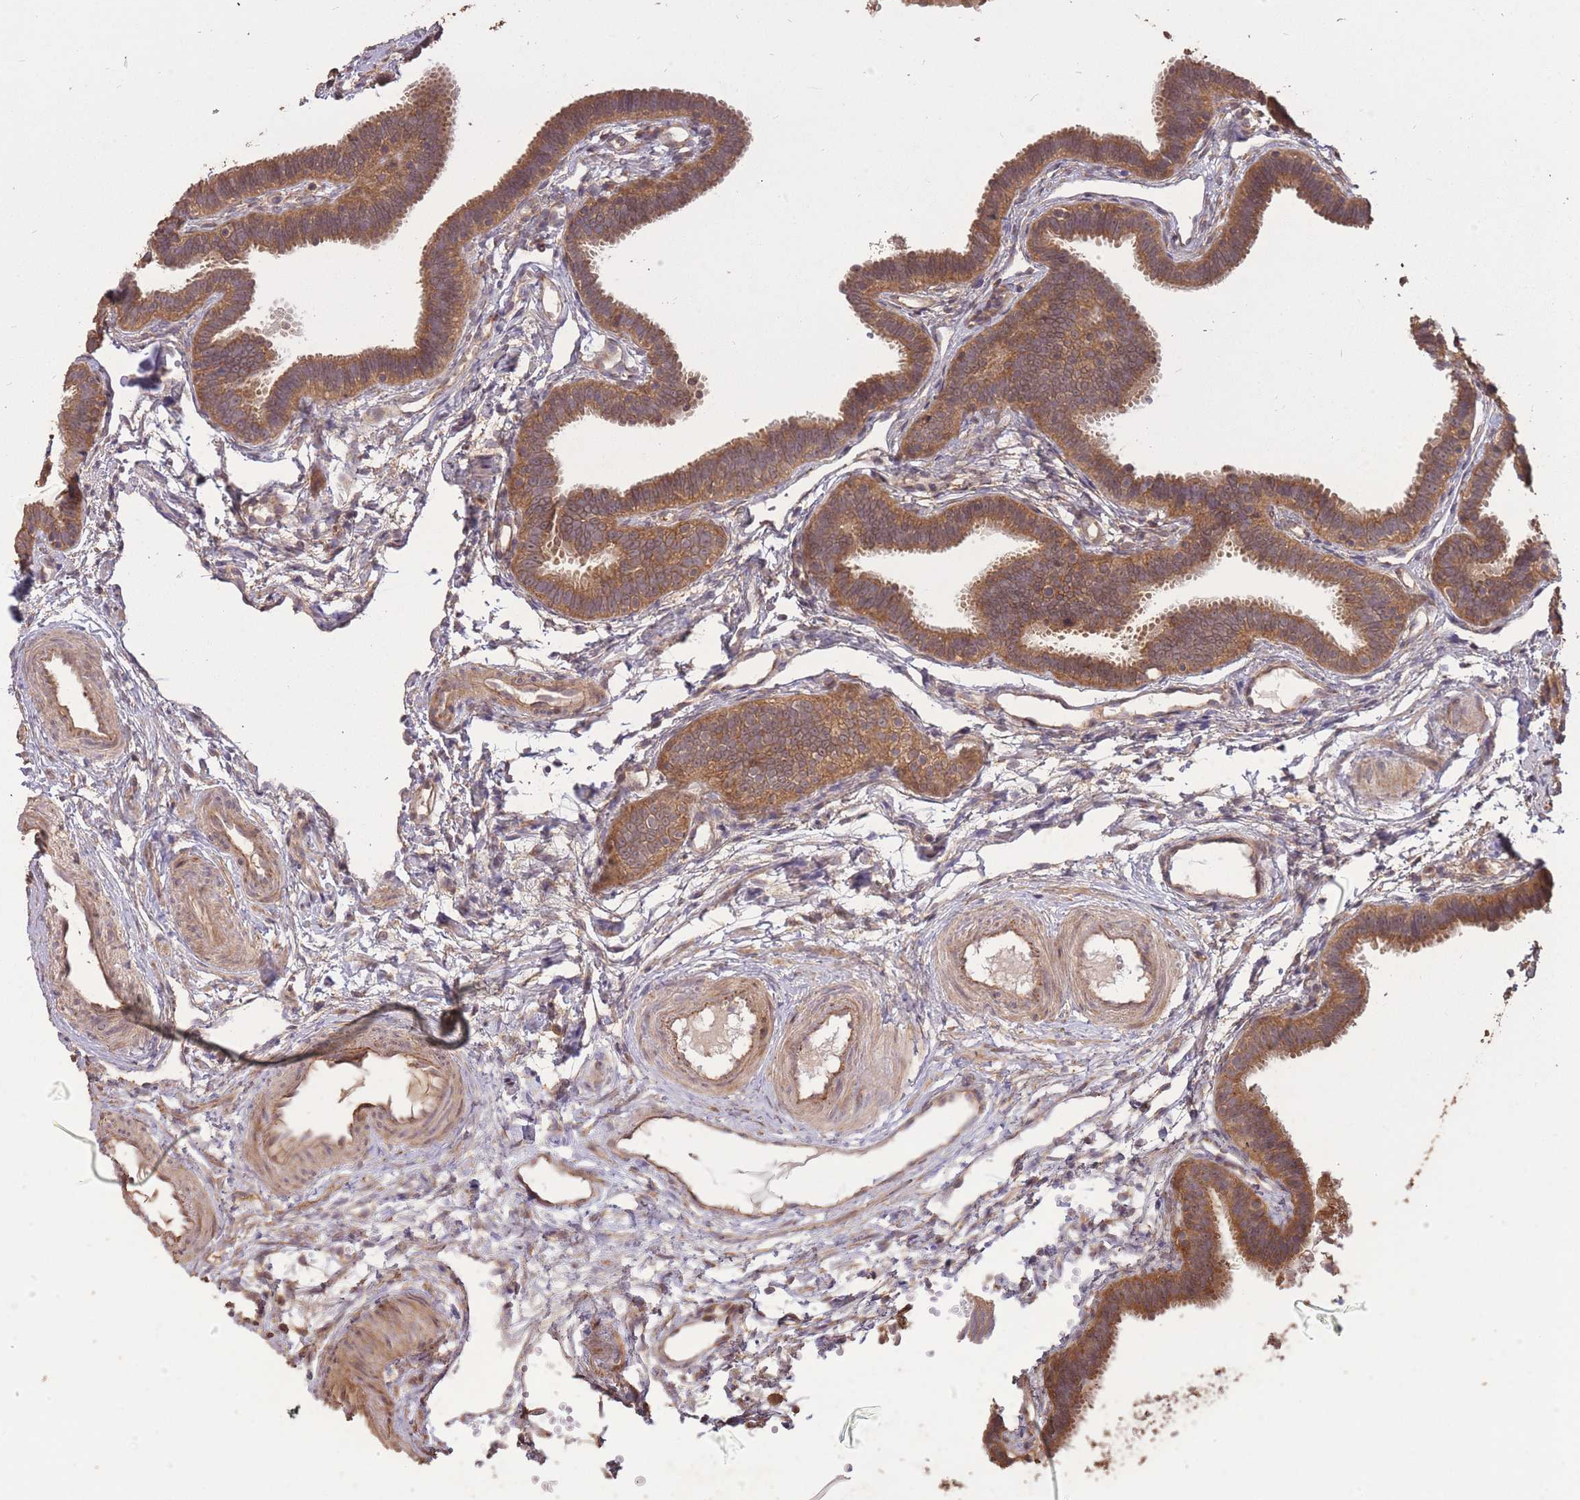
{"staining": {"intensity": "moderate", "quantity": ">75%", "location": "cytoplasmic/membranous"}, "tissue": "fallopian tube", "cell_type": "Glandular cells", "image_type": "normal", "snomed": [{"axis": "morphology", "description": "Normal tissue, NOS"}, {"axis": "topography", "description": "Fallopian tube"}], "caption": "IHC staining of benign fallopian tube, which demonstrates medium levels of moderate cytoplasmic/membranous expression in approximately >75% of glandular cells indicating moderate cytoplasmic/membranous protein positivity. The staining was performed using DAB (brown) for protein detection and nuclei were counterstained in hematoxylin (blue).", "gene": "ERBB3", "patient": {"sex": "female", "age": 37}}